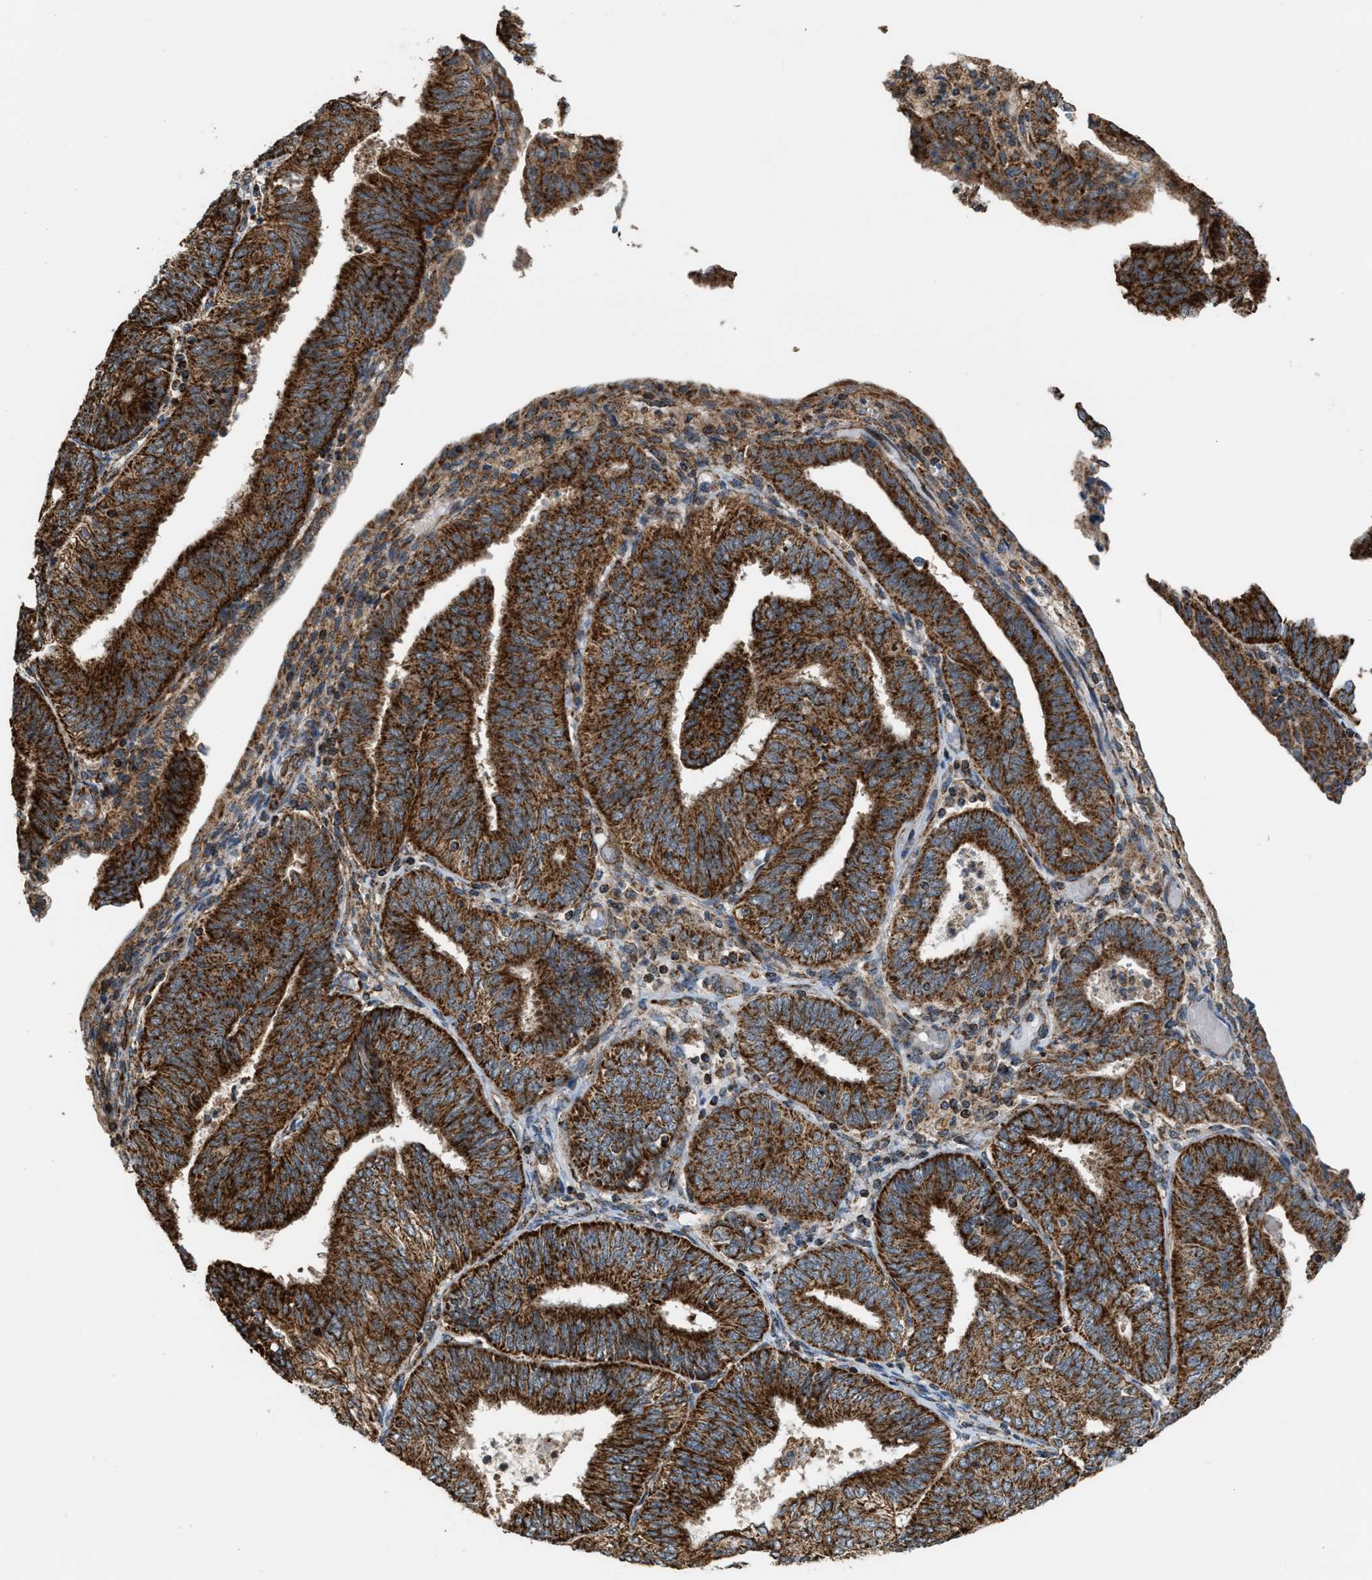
{"staining": {"intensity": "strong", "quantity": ">75%", "location": "cytoplasmic/membranous"}, "tissue": "endometrial cancer", "cell_type": "Tumor cells", "image_type": "cancer", "snomed": [{"axis": "morphology", "description": "Adenocarcinoma, NOS"}, {"axis": "topography", "description": "Endometrium"}], "caption": "Immunohistochemical staining of human endometrial adenocarcinoma reveals high levels of strong cytoplasmic/membranous protein positivity in about >75% of tumor cells.", "gene": "SGSM2", "patient": {"sex": "female", "age": 58}}